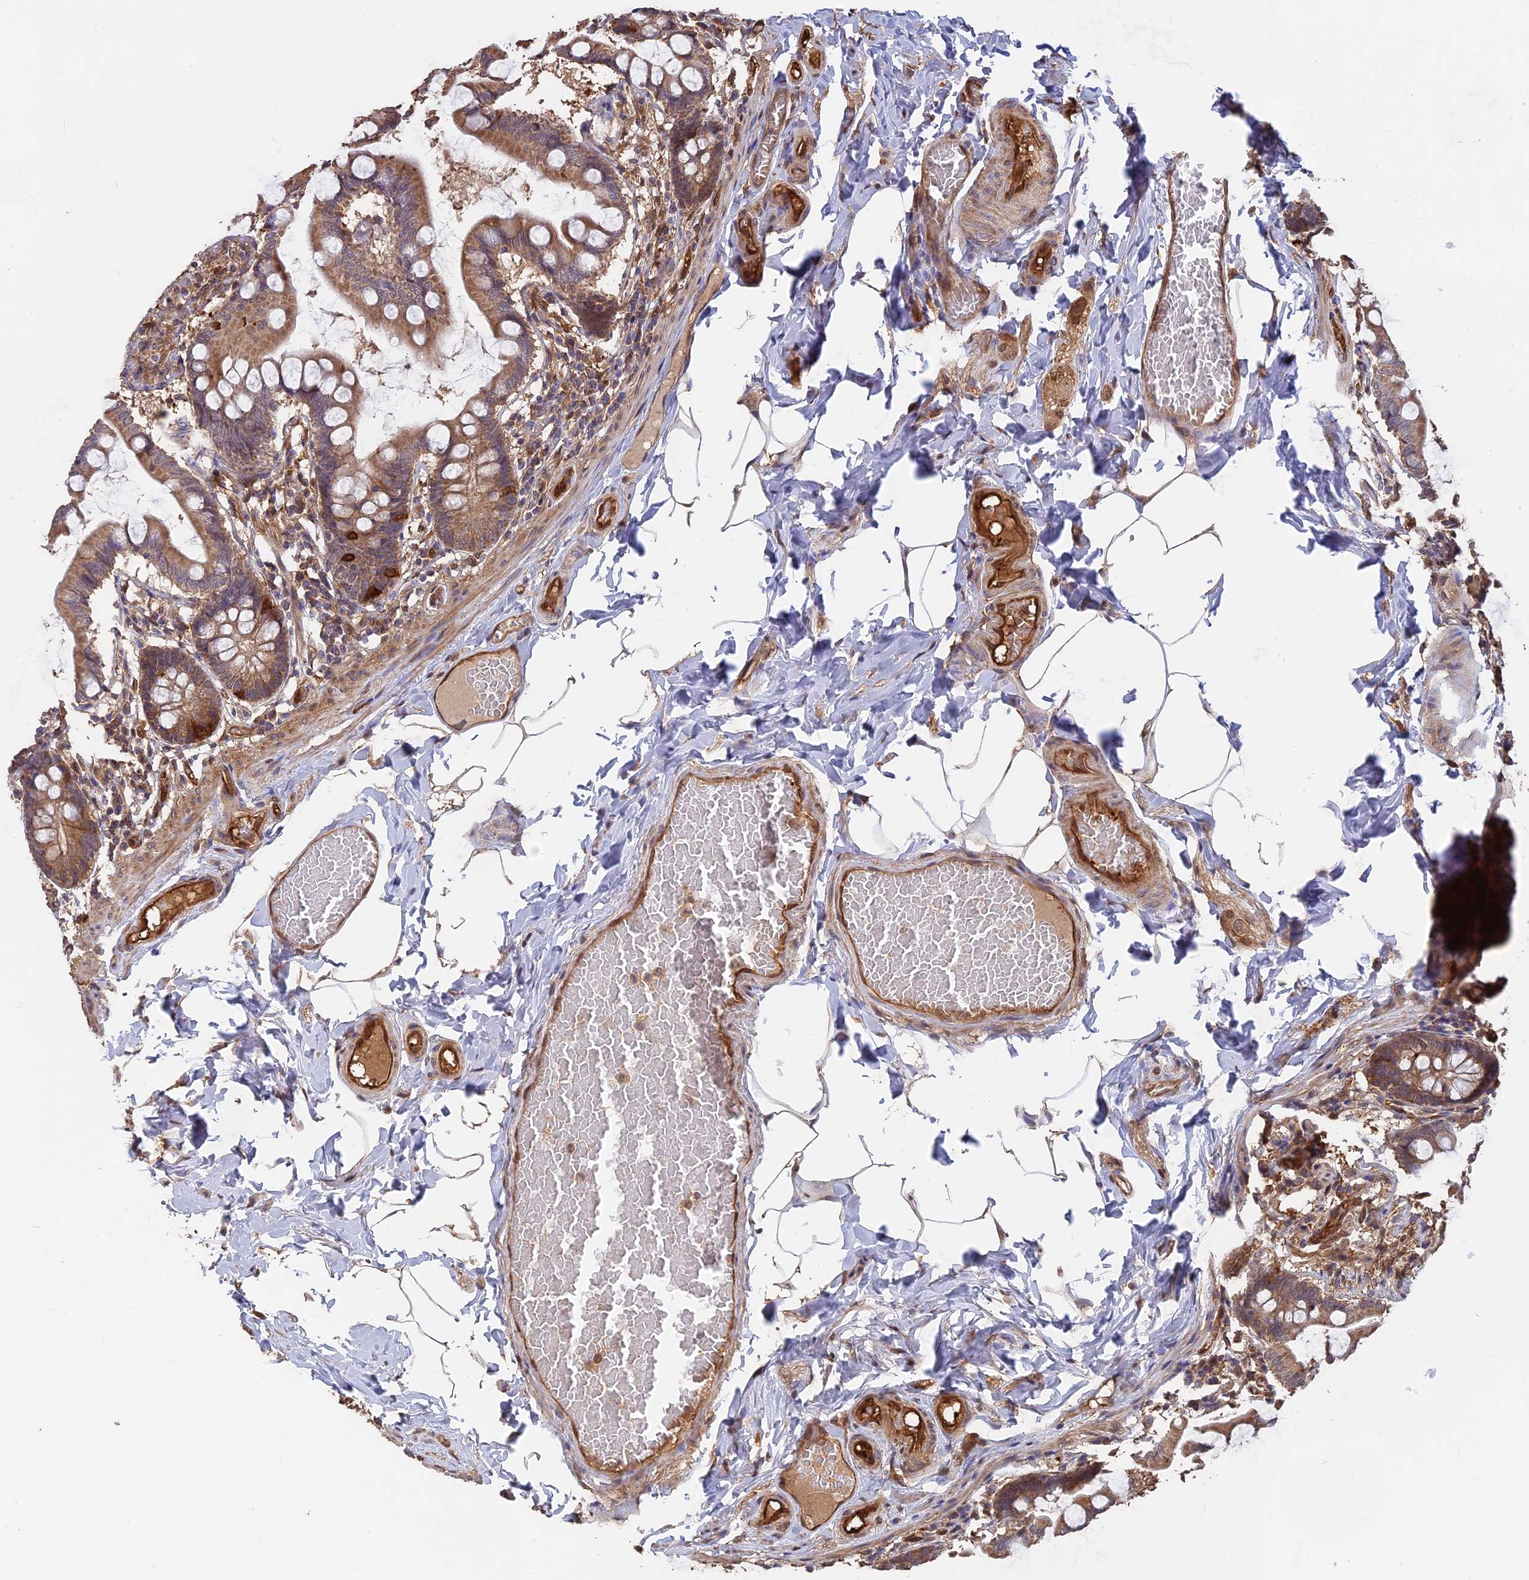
{"staining": {"intensity": "moderate", "quantity": "25%-75%", "location": "cytoplasmic/membranous"}, "tissue": "small intestine", "cell_type": "Glandular cells", "image_type": "normal", "snomed": [{"axis": "morphology", "description": "Normal tissue, NOS"}, {"axis": "topography", "description": "Small intestine"}], "caption": "Immunohistochemical staining of benign human small intestine exhibits moderate cytoplasmic/membranous protein expression in approximately 25%-75% of glandular cells. (DAB (3,3'-diaminobenzidine) IHC, brown staining for protein, blue staining for nuclei).", "gene": "SAC3D1", "patient": {"sex": "male", "age": 41}}